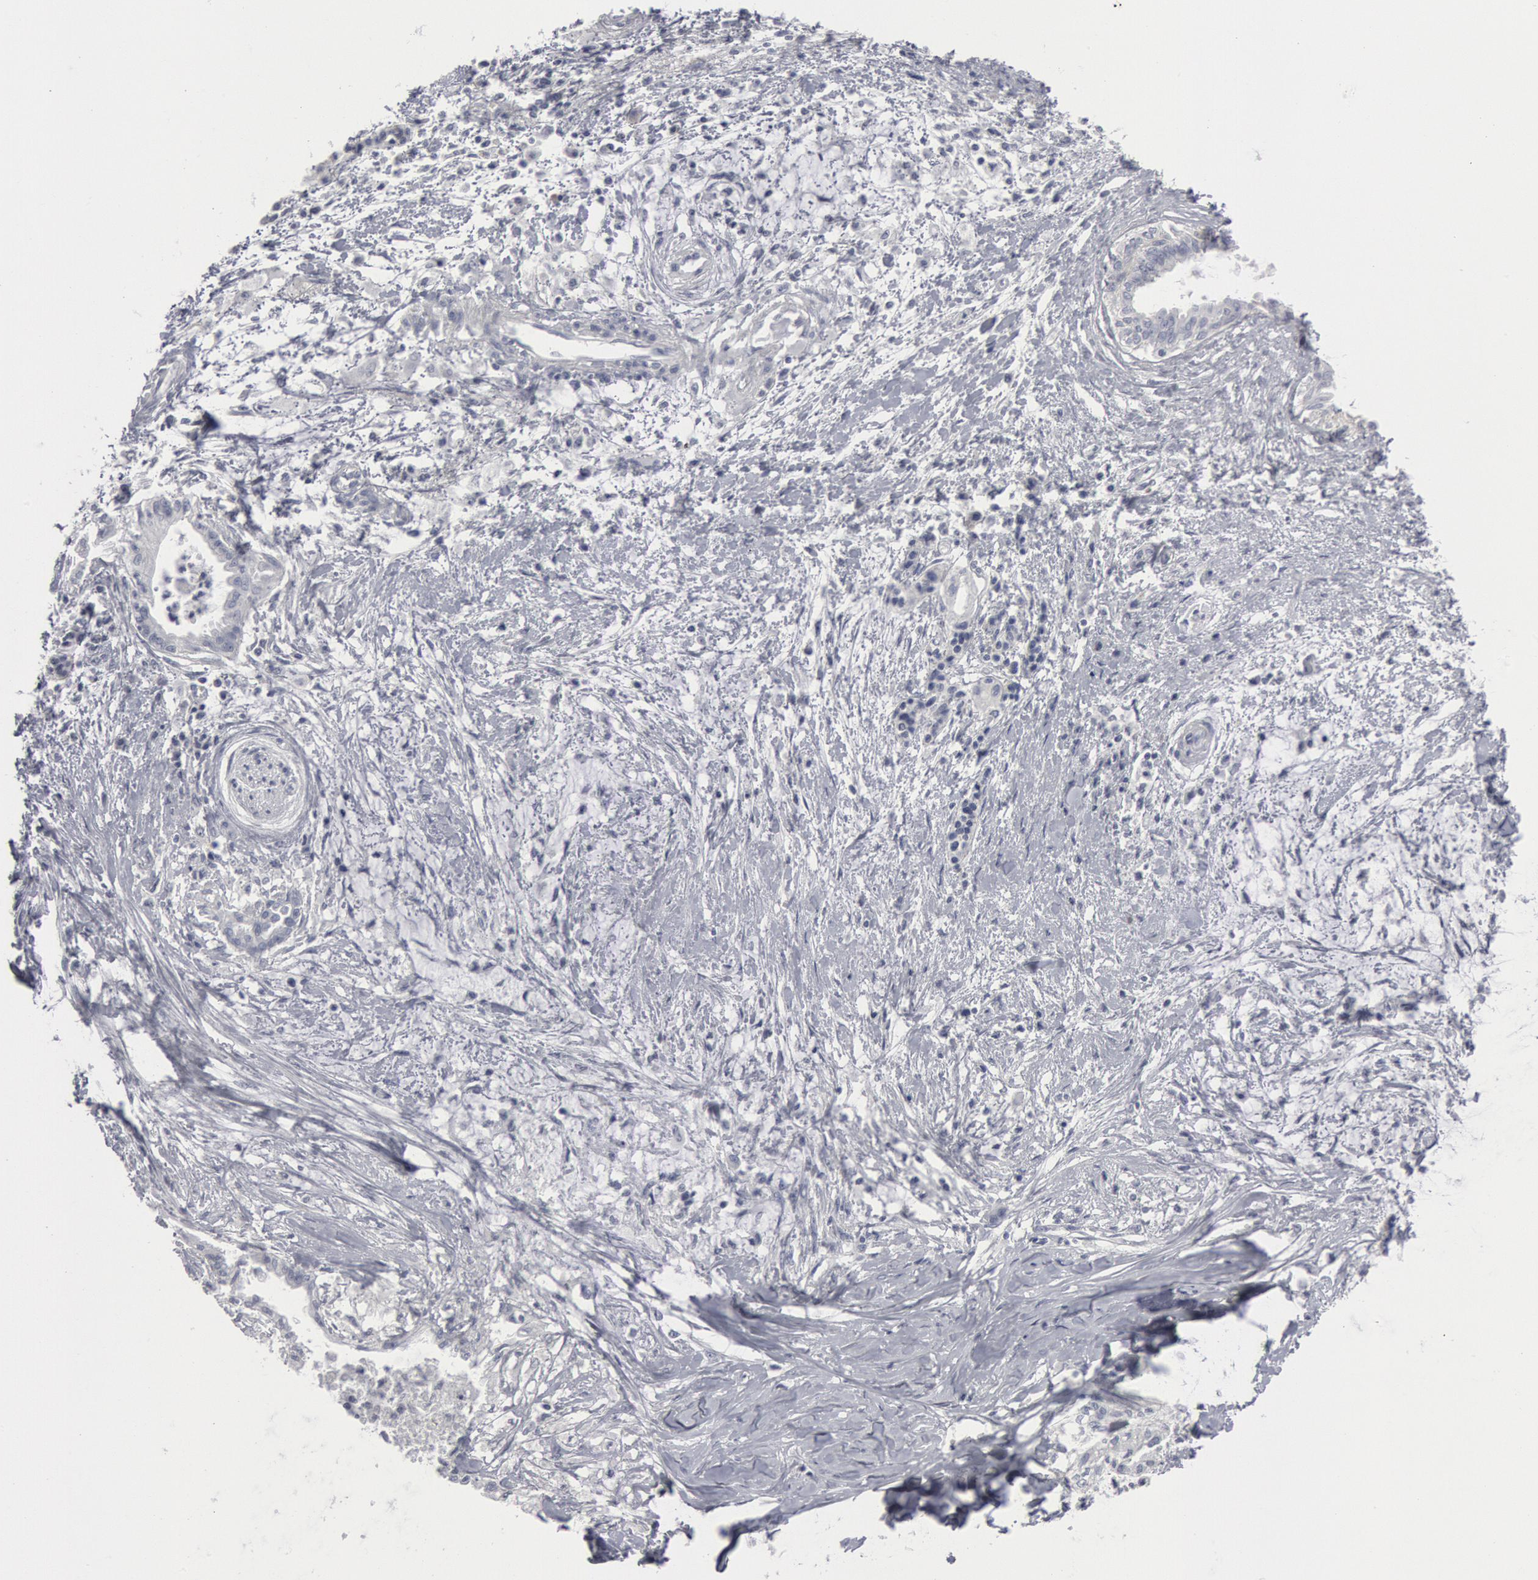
{"staining": {"intensity": "negative", "quantity": "none", "location": "none"}, "tissue": "pancreatic cancer", "cell_type": "Tumor cells", "image_type": "cancer", "snomed": [{"axis": "morphology", "description": "Adenocarcinoma, NOS"}, {"axis": "topography", "description": "Pancreas"}], "caption": "This is a photomicrograph of IHC staining of pancreatic cancer, which shows no expression in tumor cells. (DAB (3,3'-diaminobenzidine) immunohistochemistry (IHC), high magnification).", "gene": "DMC1", "patient": {"sex": "female", "age": 64}}